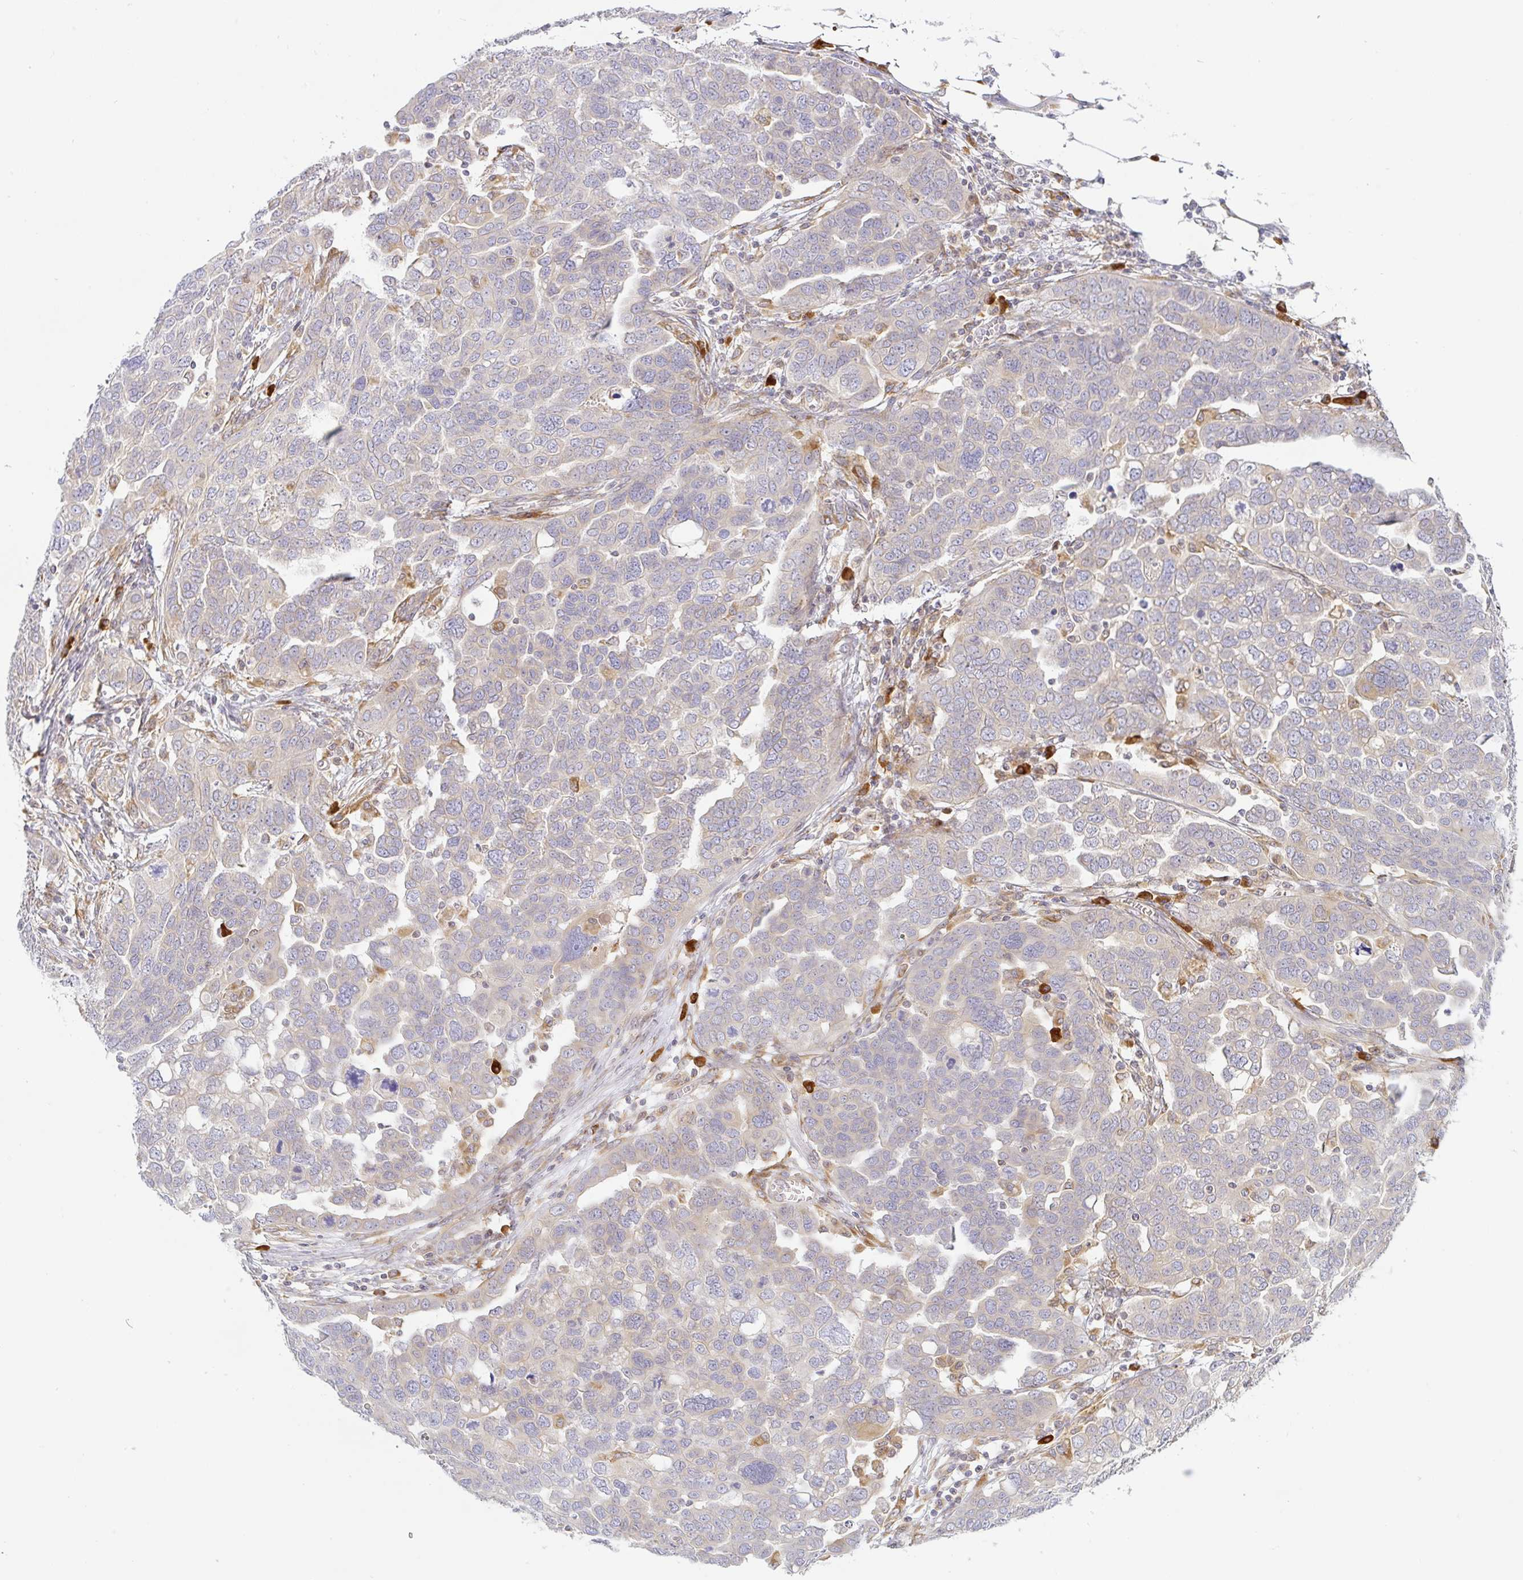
{"staining": {"intensity": "weak", "quantity": "<25%", "location": "cytoplasmic/membranous"}, "tissue": "ovarian cancer", "cell_type": "Tumor cells", "image_type": "cancer", "snomed": [{"axis": "morphology", "description": "Cystadenocarcinoma, serous, NOS"}, {"axis": "topography", "description": "Ovary"}], "caption": "The photomicrograph exhibits no staining of tumor cells in ovarian cancer (serous cystadenocarcinoma).", "gene": "DERL2", "patient": {"sex": "female", "age": 59}}